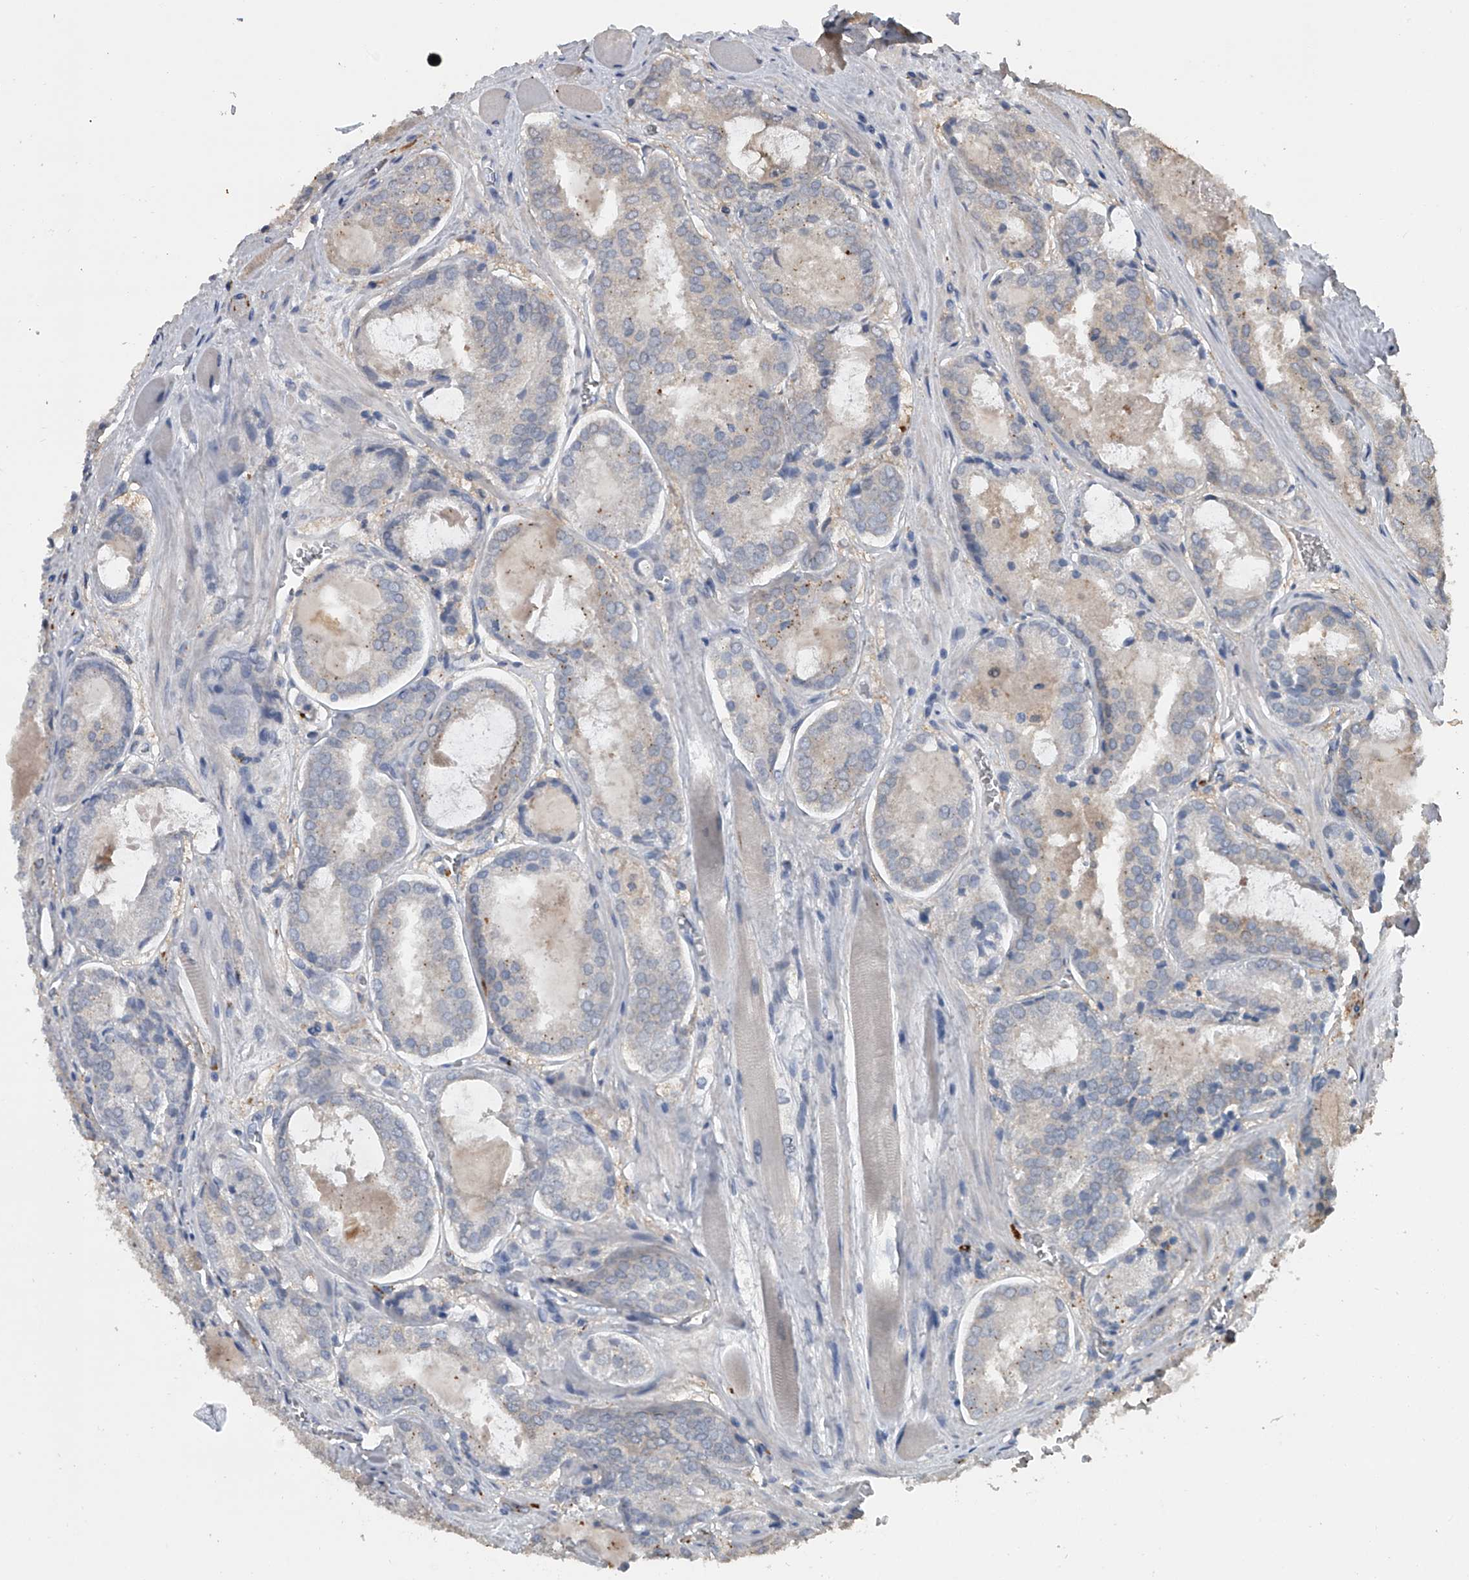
{"staining": {"intensity": "weak", "quantity": "<25%", "location": "cytoplasmic/membranous"}, "tissue": "prostate cancer", "cell_type": "Tumor cells", "image_type": "cancer", "snomed": [{"axis": "morphology", "description": "Adenocarcinoma, Low grade"}, {"axis": "topography", "description": "Prostate"}], "caption": "This image is of prostate cancer stained with immunohistochemistry to label a protein in brown with the nuclei are counter-stained blue. There is no expression in tumor cells.", "gene": "DOCK9", "patient": {"sex": "male", "age": 67}}